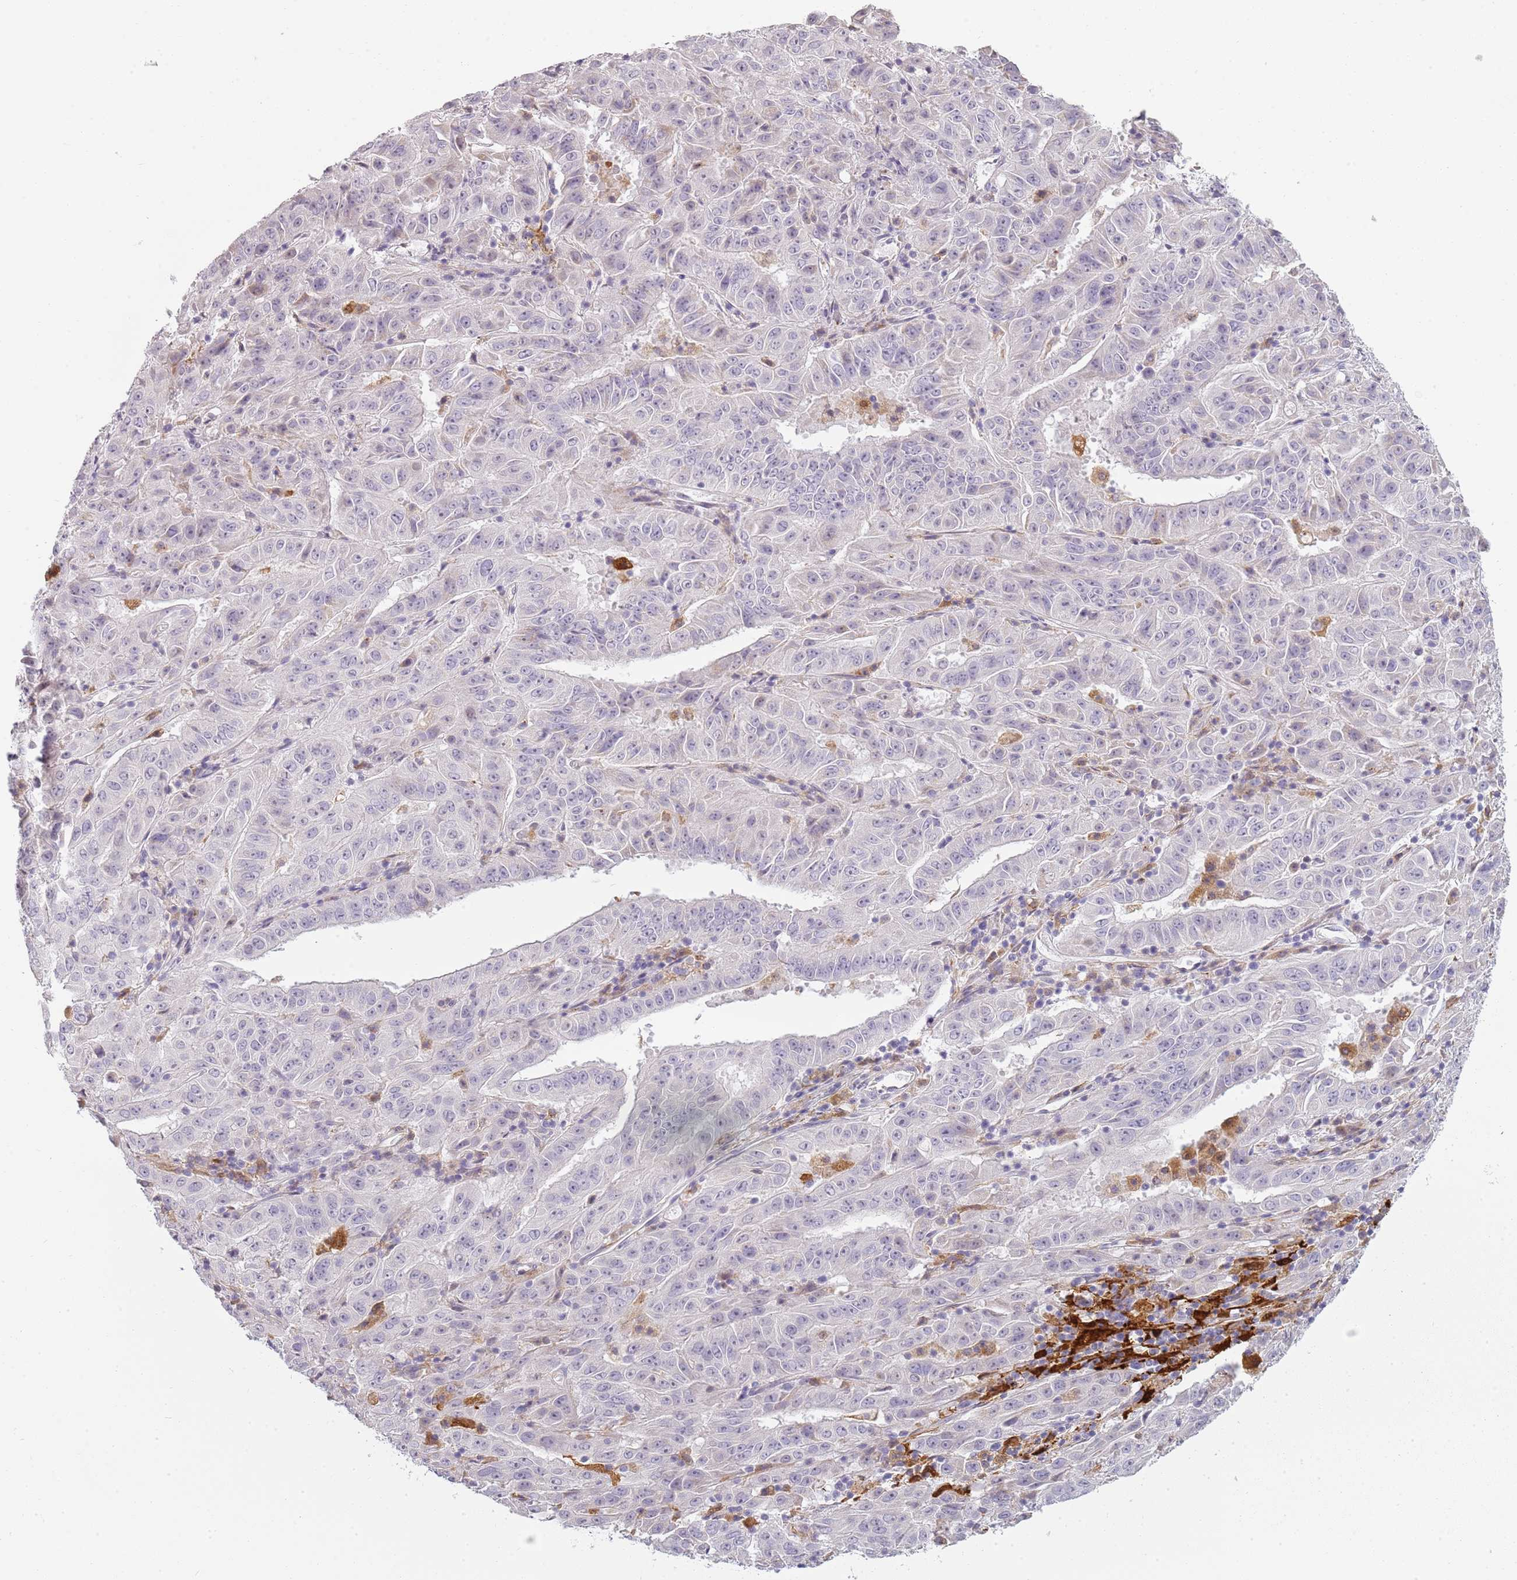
{"staining": {"intensity": "negative", "quantity": "none", "location": "none"}, "tissue": "pancreatic cancer", "cell_type": "Tumor cells", "image_type": "cancer", "snomed": [{"axis": "morphology", "description": "Adenocarcinoma, NOS"}, {"axis": "topography", "description": "Pancreas"}], "caption": "Human adenocarcinoma (pancreatic) stained for a protein using IHC demonstrates no positivity in tumor cells.", "gene": "CC2D2B", "patient": {"sex": "male", "age": 63}}